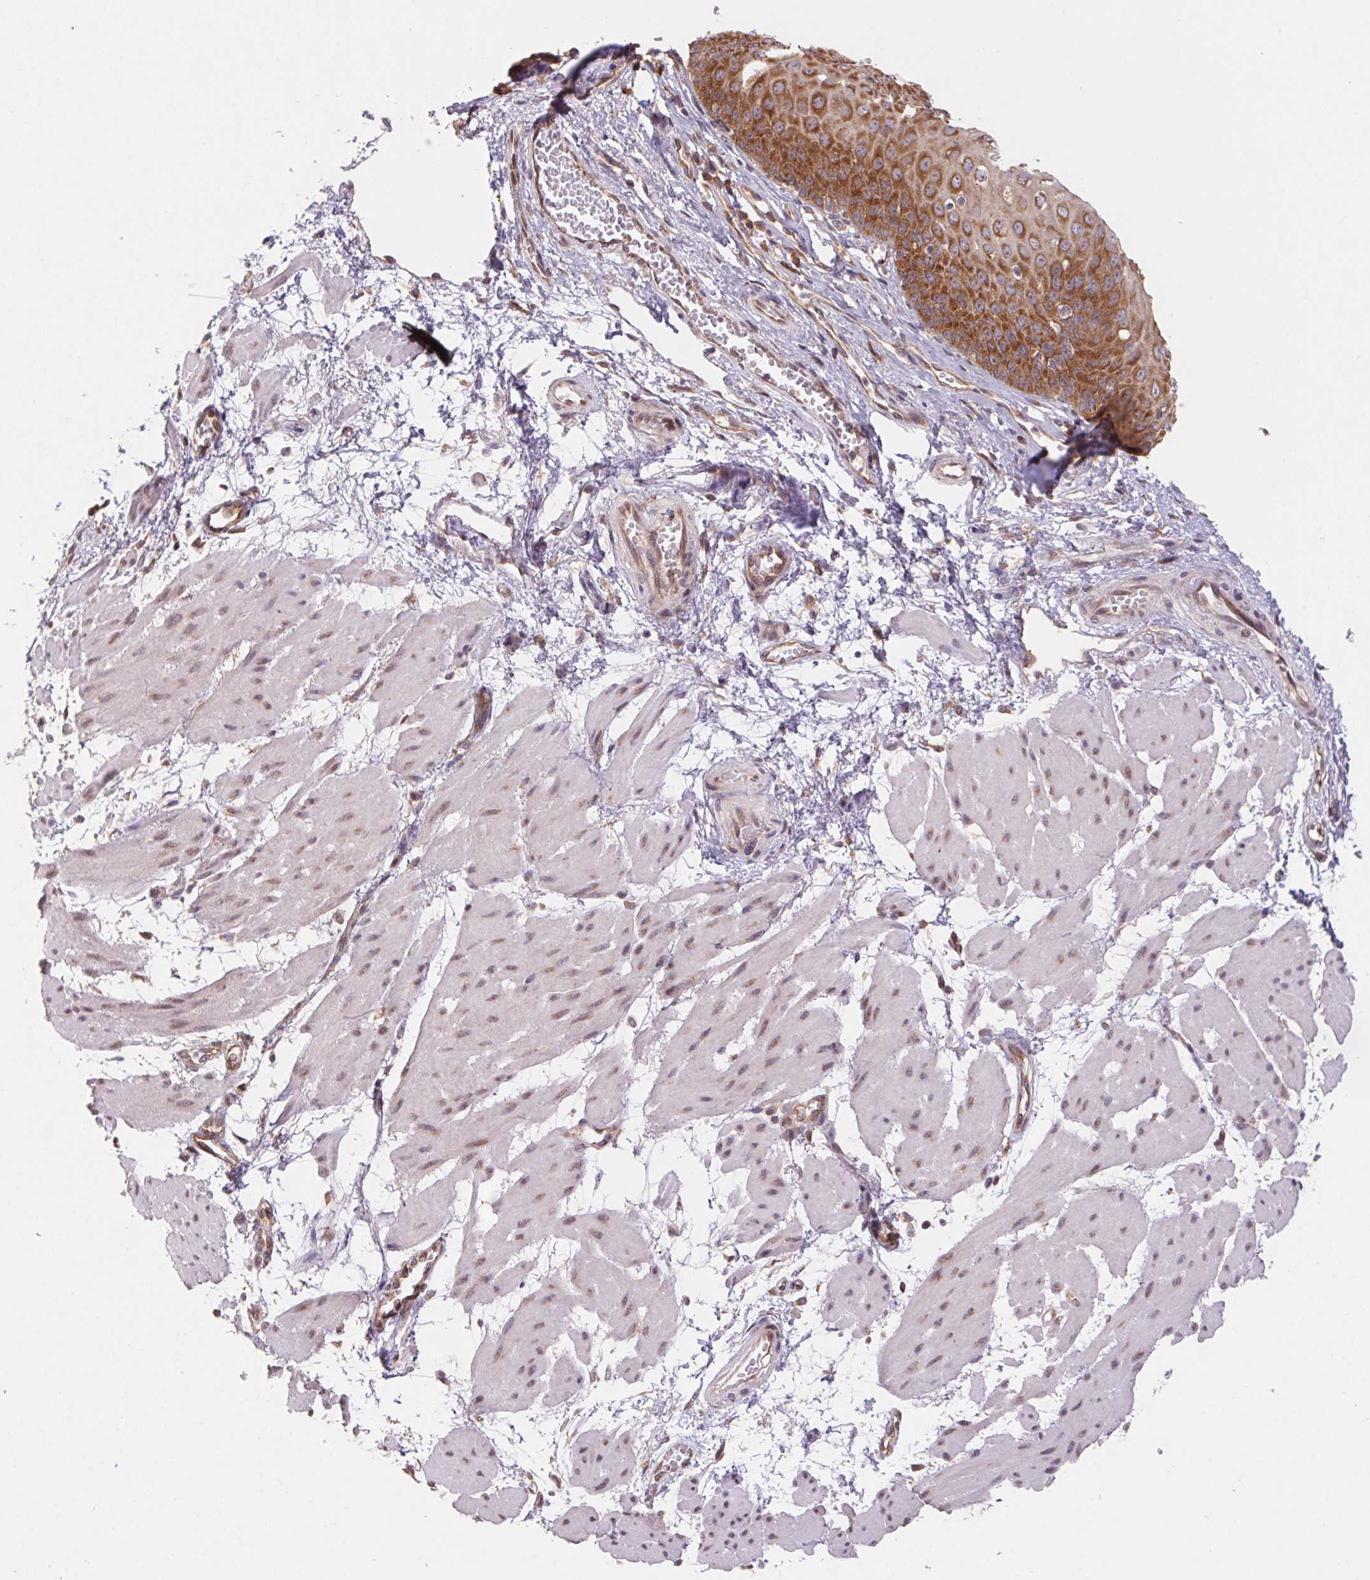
{"staining": {"intensity": "moderate", "quantity": ">75%", "location": "cytoplasmic/membranous"}, "tissue": "esophagus", "cell_type": "Squamous epithelial cells", "image_type": "normal", "snomed": [{"axis": "morphology", "description": "Normal tissue, NOS"}, {"axis": "topography", "description": "Esophagus"}], "caption": "Squamous epithelial cells exhibit medium levels of moderate cytoplasmic/membranous positivity in approximately >75% of cells in normal human esophagus.", "gene": "RPL27A", "patient": {"sex": "male", "age": 71}}